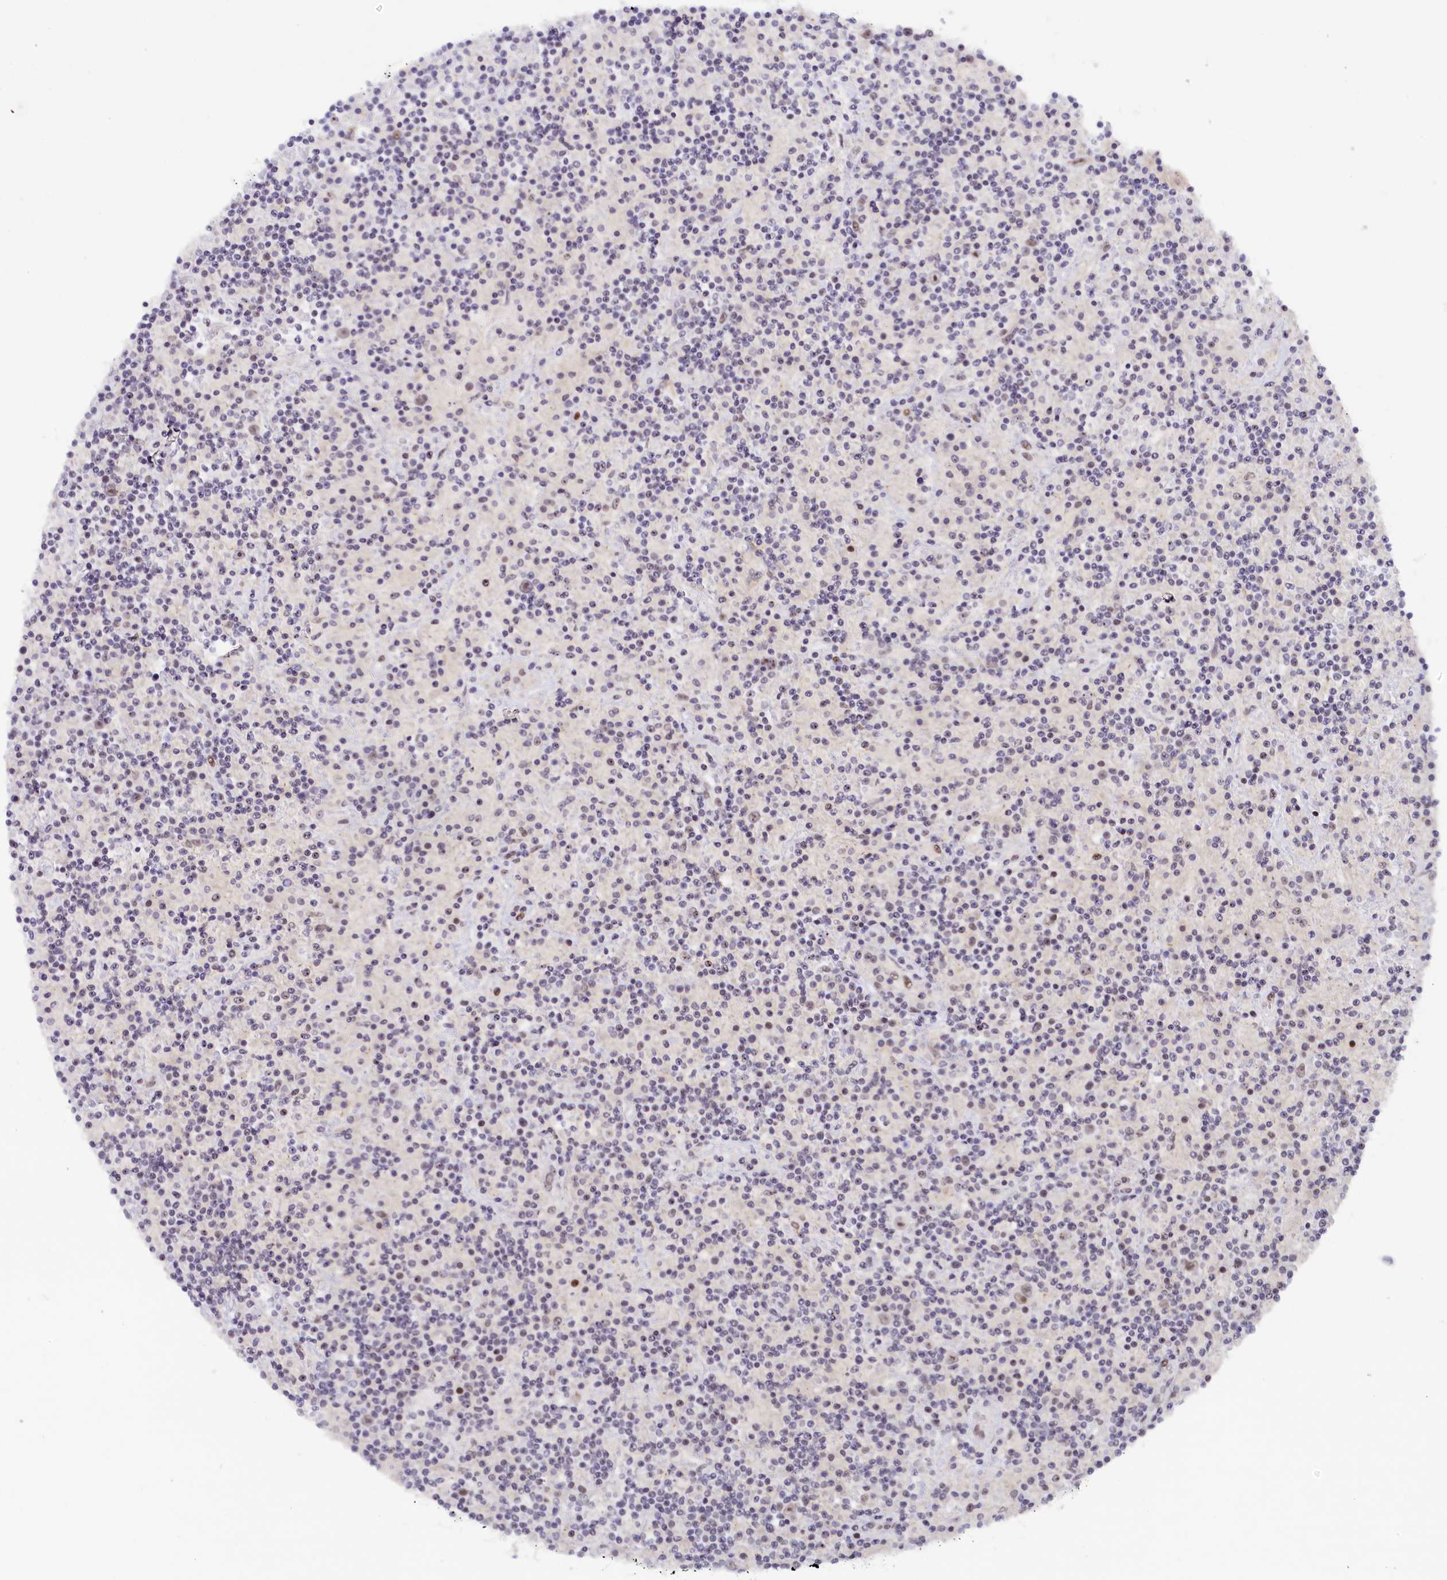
{"staining": {"intensity": "weak", "quantity": ">75%", "location": "nuclear"}, "tissue": "lymphoma", "cell_type": "Tumor cells", "image_type": "cancer", "snomed": [{"axis": "morphology", "description": "Hodgkin's disease, NOS"}, {"axis": "topography", "description": "Lymph node"}], "caption": "Weak nuclear expression for a protein is present in about >75% of tumor cells of lymphoma using immunohistochemistry (IHC).", "gene": "SEC31B", "patient": {"sex": "male", "age": 70}}